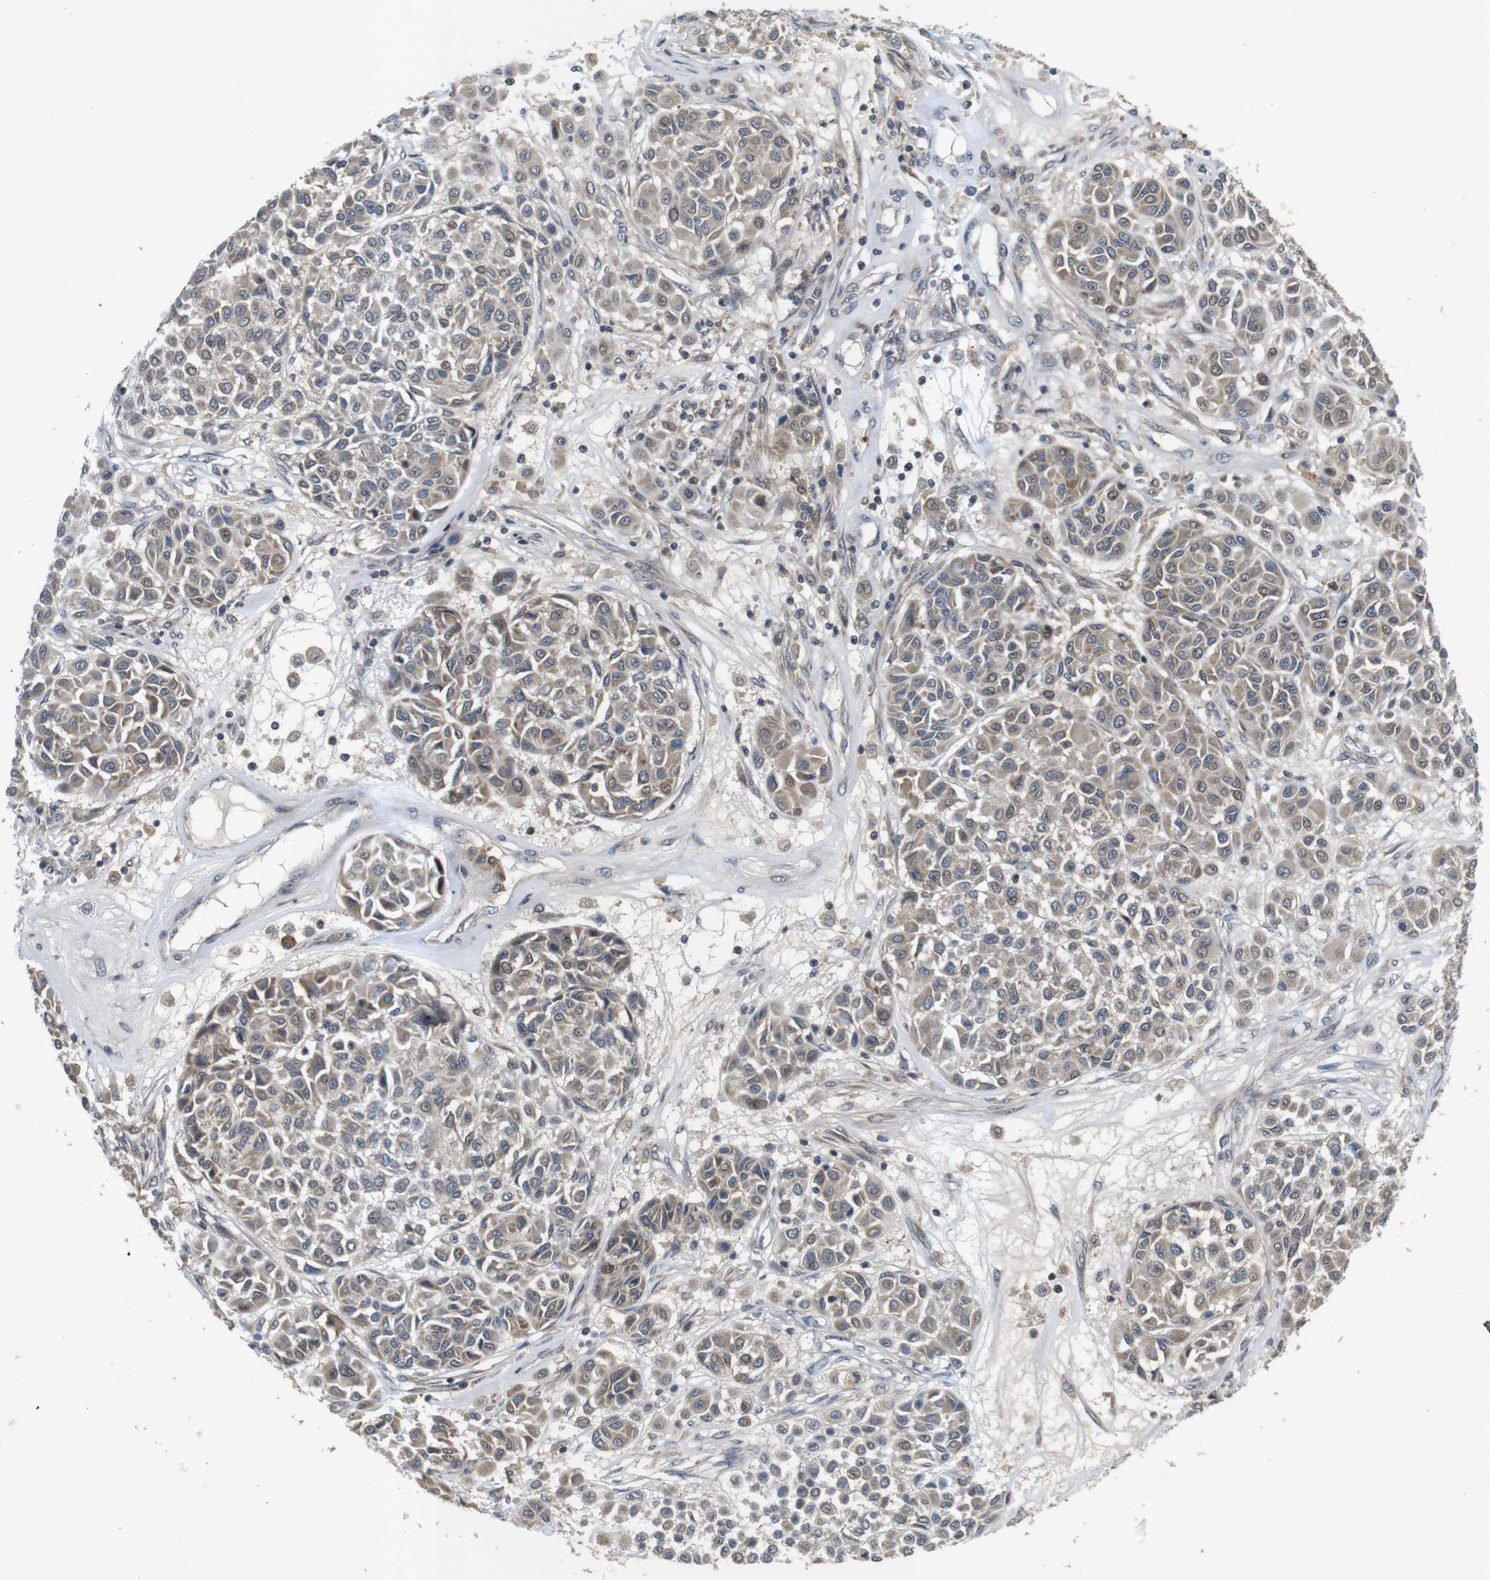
{"staining": {"intensity": "weak", "quantity": ">75%", "location": "cytoplasmic/membranous"}, "tissue": "melanoma", "cell_type": "Tumor cells", "image_type": "cancer", "snomed": [{"axis": "morphology", "description": "Malignant melanoma, Metastatic site"}, {"axis": "topography", "description": "Soft tissue"}], "caption": "The immunohistochemical stain shows weak cytoplasmic/membranous positivity in tumor cells of melanoma tissue.", "gene": "MAGI2", "patient": {"sex": "male", "age": 41}}